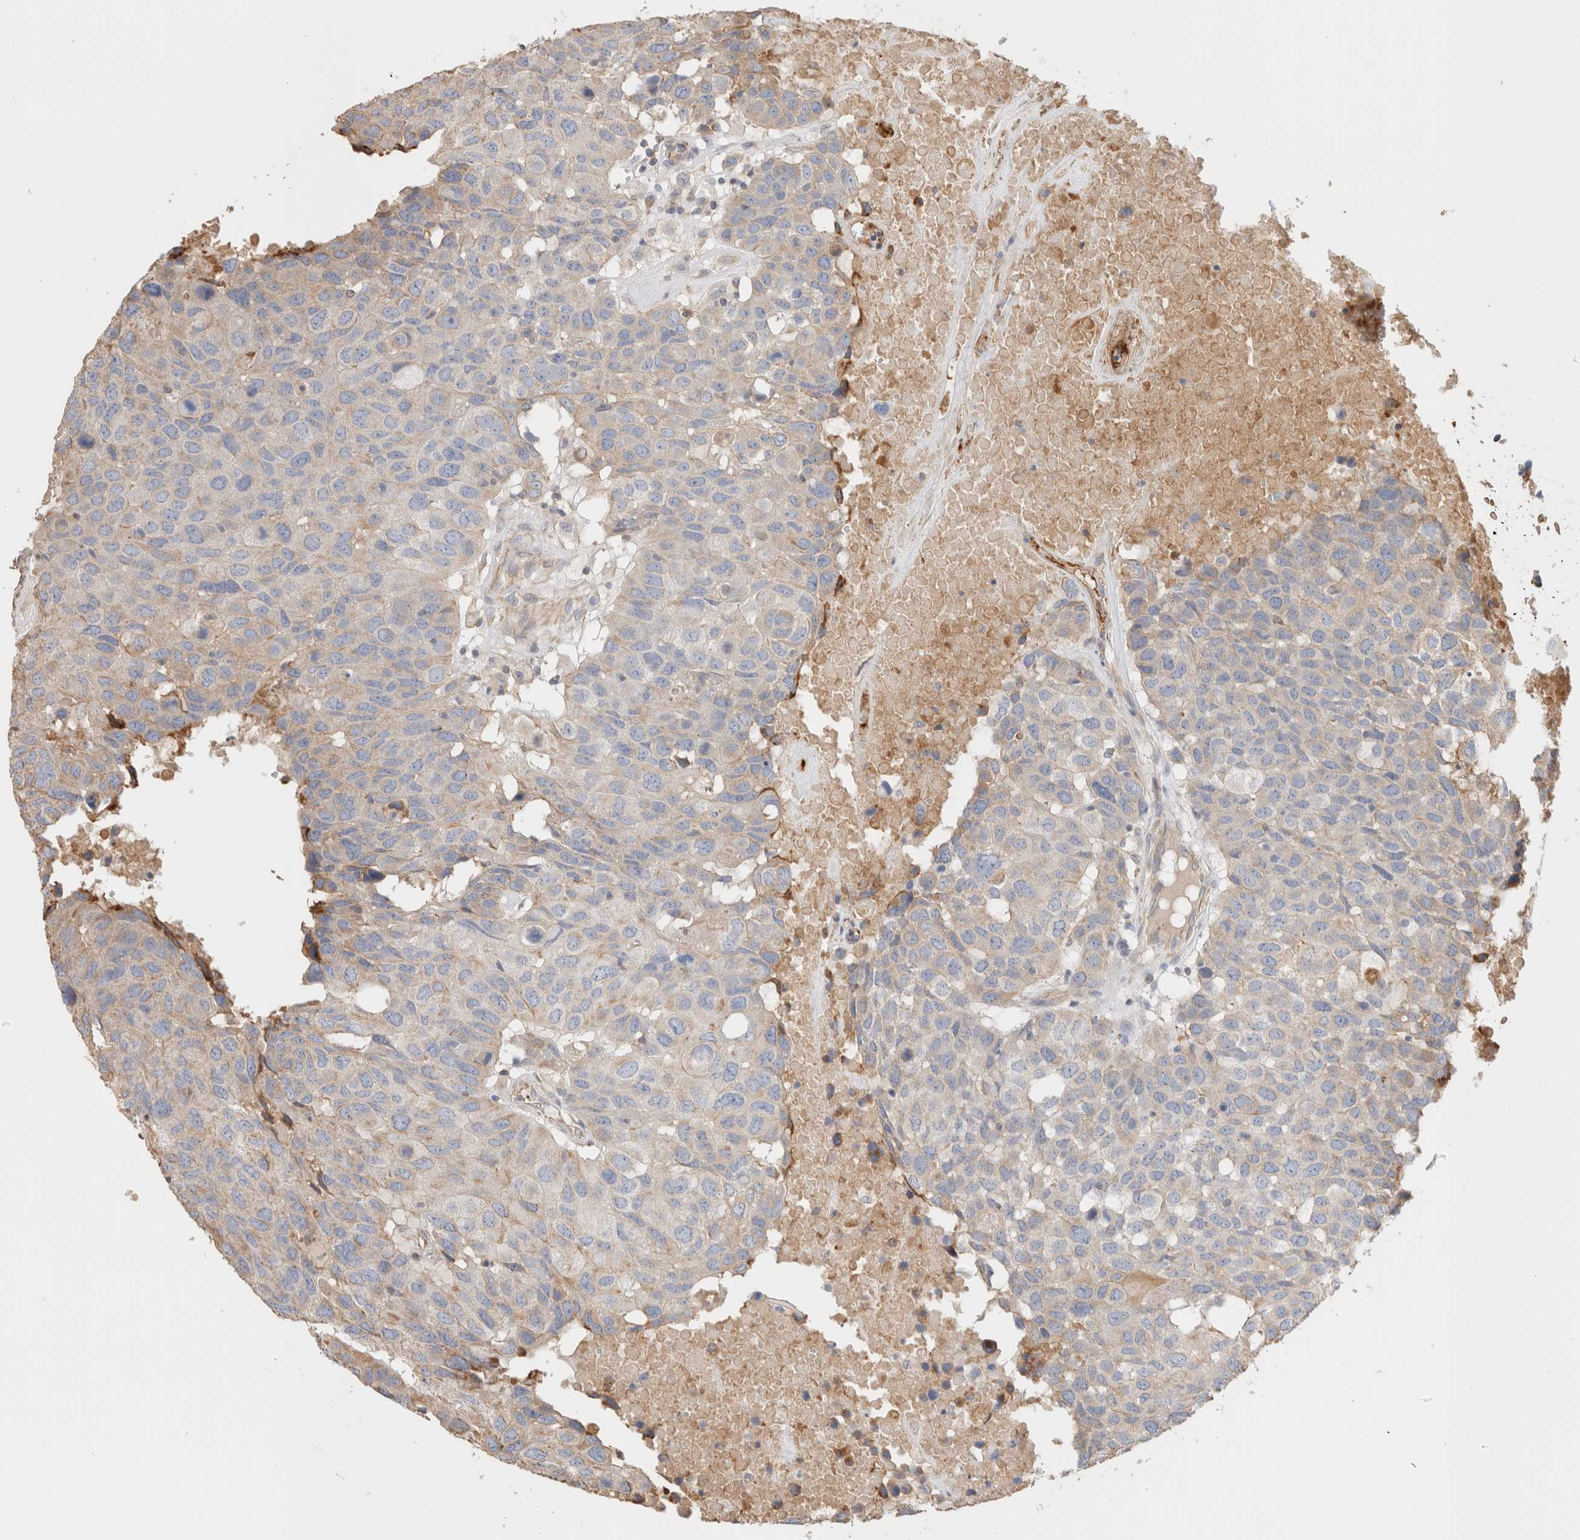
{"staining": {"intensity": "weak", "quantity": "<25%", "location": "cytoplasmic/membranous"}, "tissue": "head and neck cancer", "cell_type": "Tumor cells", "image_type": "cancer", "snomed": [{"axis": "morphology", "description": "Squamous cell carcinoma, NOS"}, {"axis": "topography", "description": "Head-Neck"}], "caption": "Immunohistochemistry micrograph of squamous cell carcinoma (head and neck) stained for a protein (brown), which exhibits no staining in tumor cells.", "gene": "PROS1", "patient": {"sex": "male", "age": 66}}